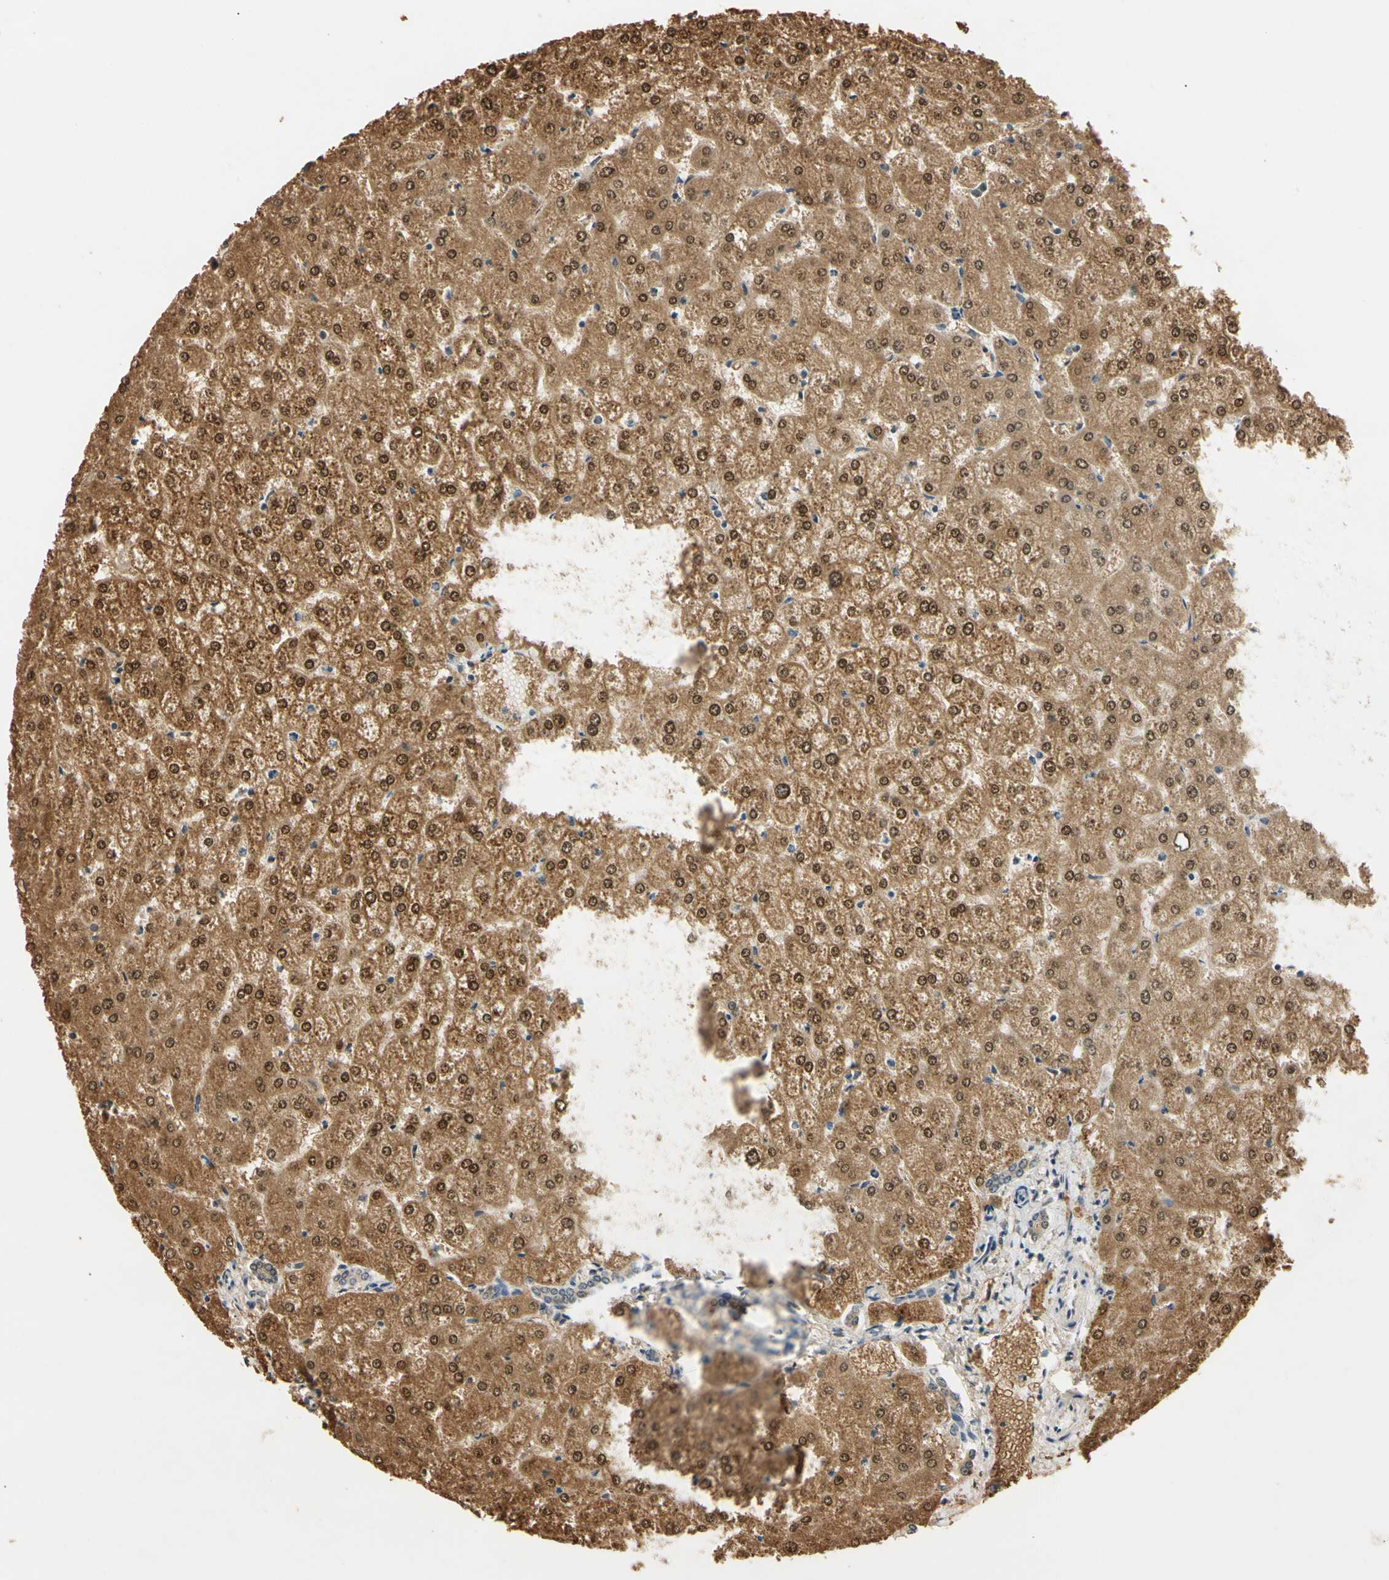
{"staining": {"intensity": "moderate", "quantity": ">75%", "location": "cytoplasmic/membranous"}, "tissue": "liver", "cell_type": "Cholangiocytes", "image_type": "normal", "snomed": [{"axis": "morphology", "description": "Normal tissue, NOS"}, {"axis": "topography", "description": "Liver"}], "caption": "An IHC photomicrograph of unremarkable tissue is shown. Protein staining in brown labels moderate cytoplasmic/membranous positivity in liver within cholangiocytes. The staining is performed using DAB (3,3'-diaminobenzidine) brown chromogen to label protein expression. The nuclei are counter-stained blue using hematoxylin.", "gene": "RIOX2", "patient": {"sex": "female", "age": 32}}